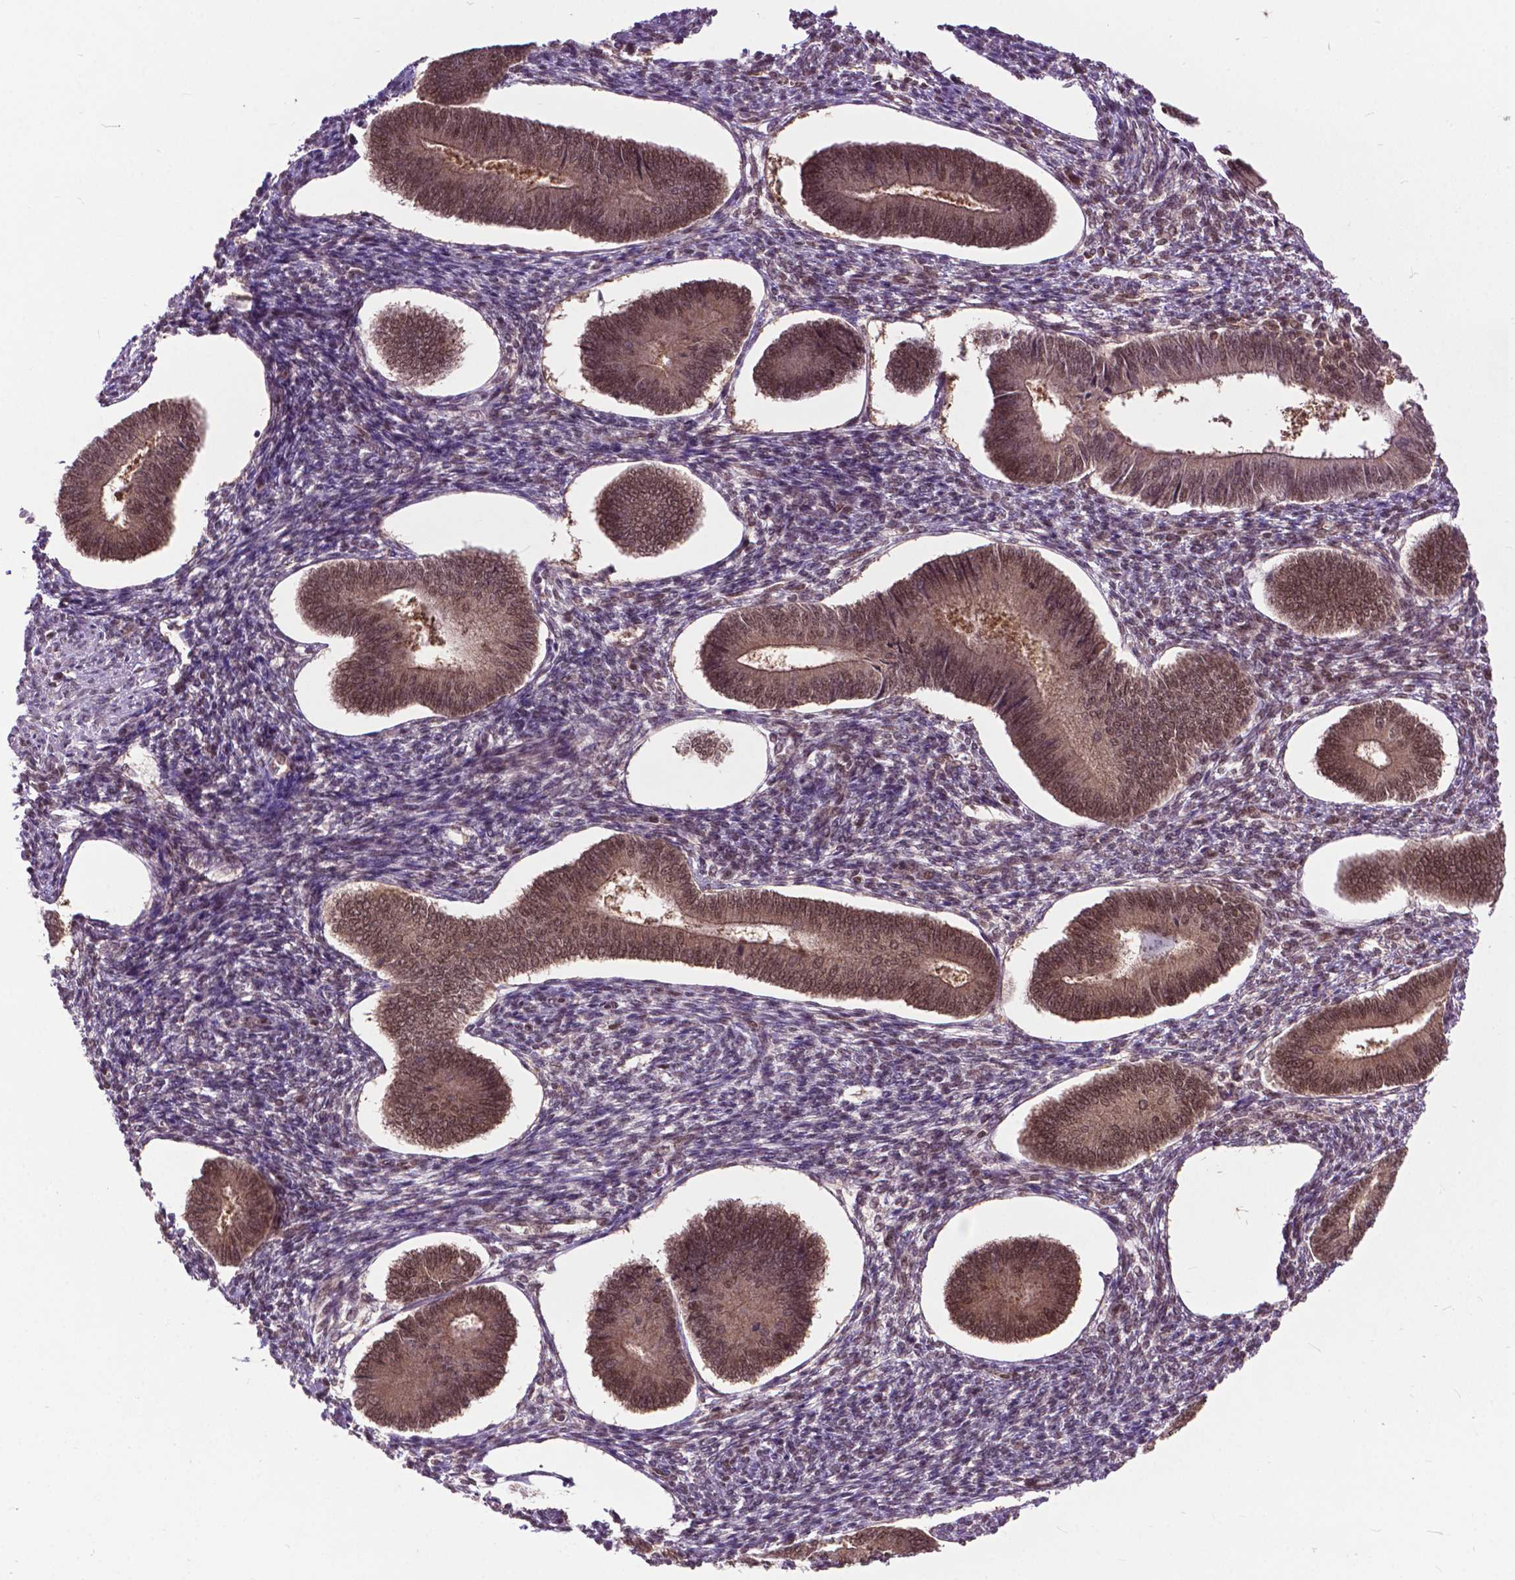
{"staining": {"intensity": "weak", "quantity": "25%-75%", "location": "cytoplasmic/membranous,nuclear"}, "tissue": "endometrium", "cell_type": "Cells in endometrial stroma", "image_type": "normal", "snomed": [{"axis": "morphology", "description": "Normal tissue, NOS"}, {"axis": "topography", "description": "Endometrium"}], "caption": "Endometrium stained for a protein (brown) demonstrates weak cytoplasmic/membranous,nuclear positive positivity in about 25%-75% of cells in endometrial stroma.", "gene": "FAF1", "patient": {"sex": "female", "age": 42}}